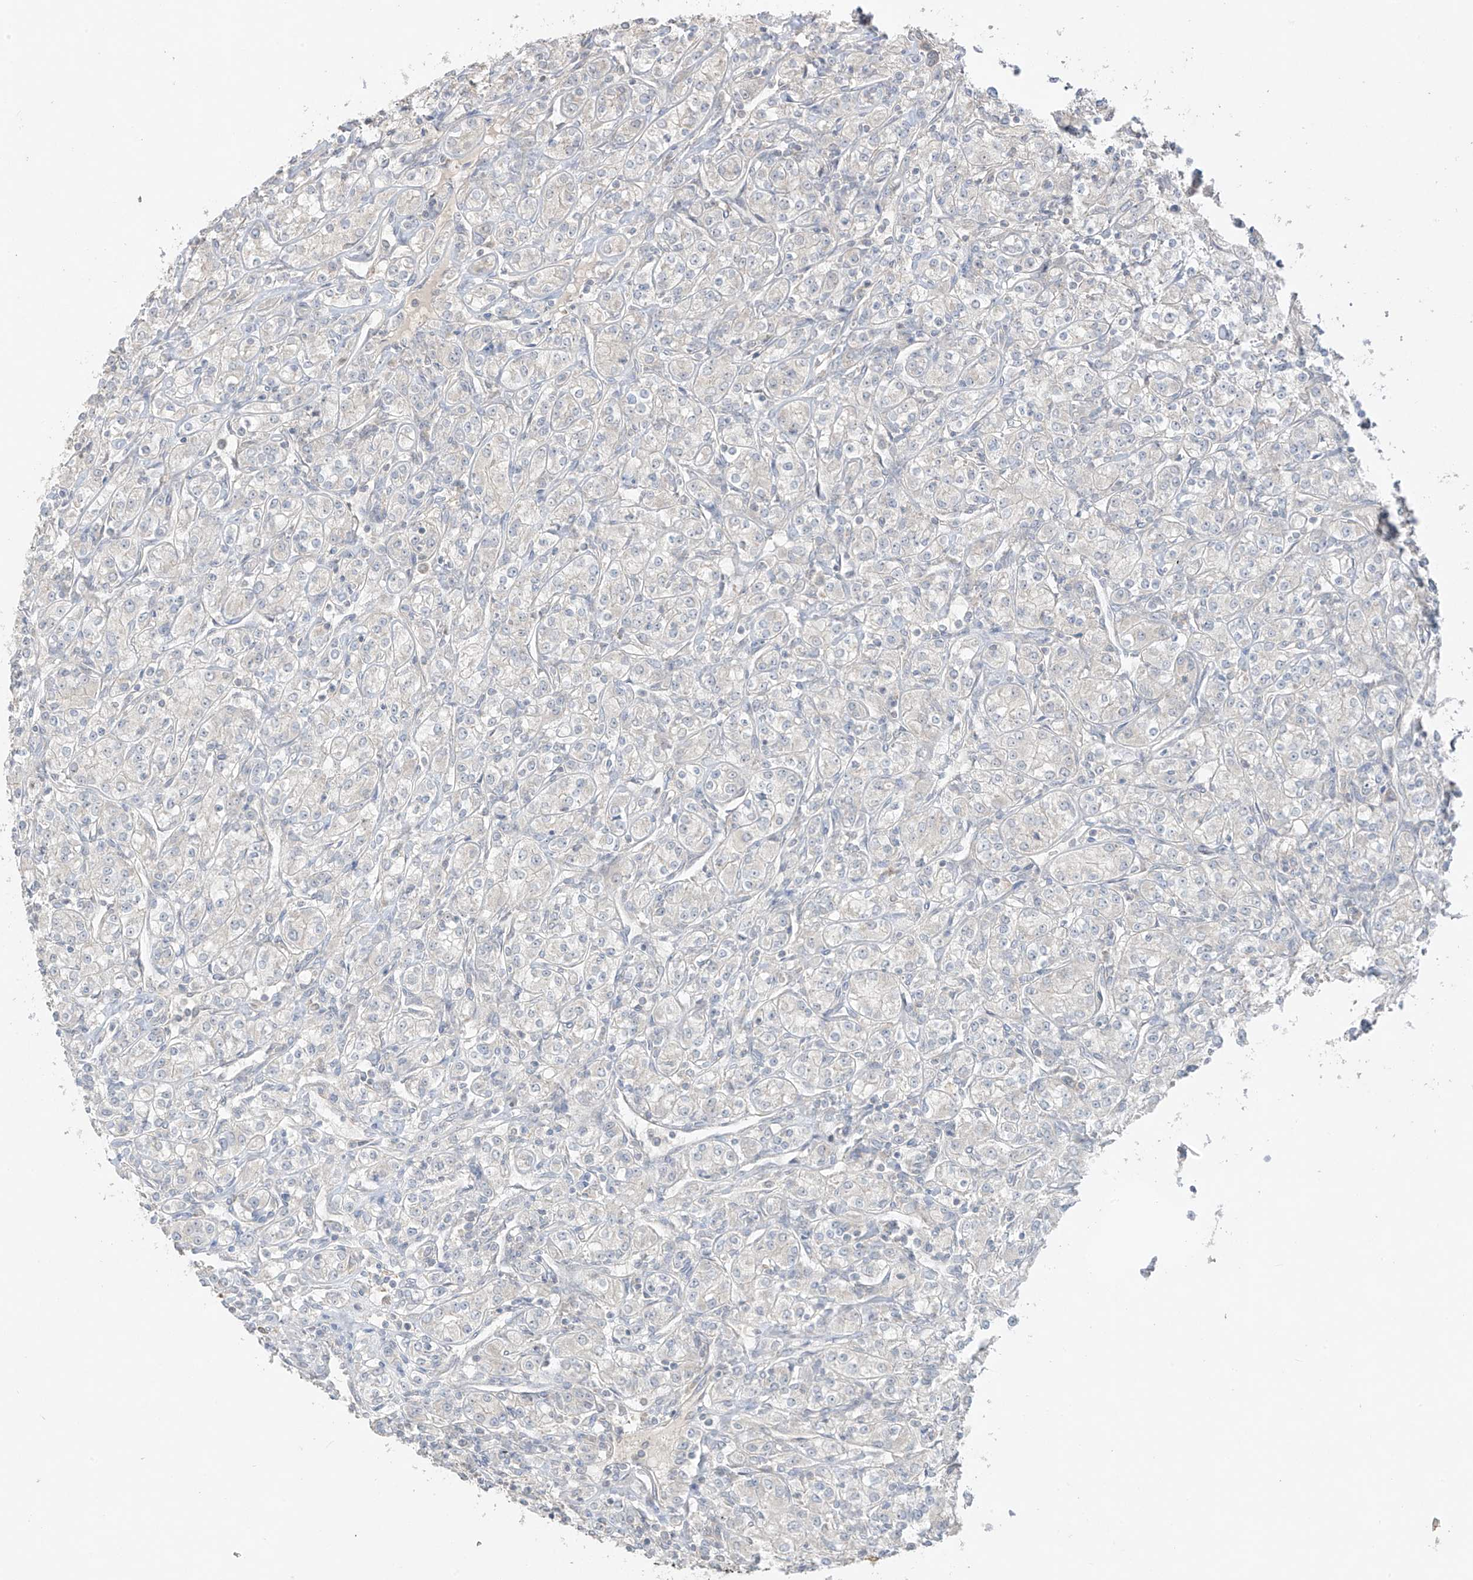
{"staining": {"intensity": "negative", "quantity": "none", "location": "none"}, "tissue": "renal cancer", "cell_type": "Tumor cells", "image_type": "cancer", "snomed": [{"axis": "morphology", "description": "Adenocarcinoma, NOS"}, {"axis": "topography", "description": "Kidney"}], "caption": "Photomicrograph shows no protein staining in tumor cells of renal cancer tissue. Brightfield microscopy of immunohistochemistry (IHC) stained with DAB (brown) and hematoxylin (blue), captured at high magnification.", "gene": "ANGEL2", "patient": {"sex": "male", "age": 77}}